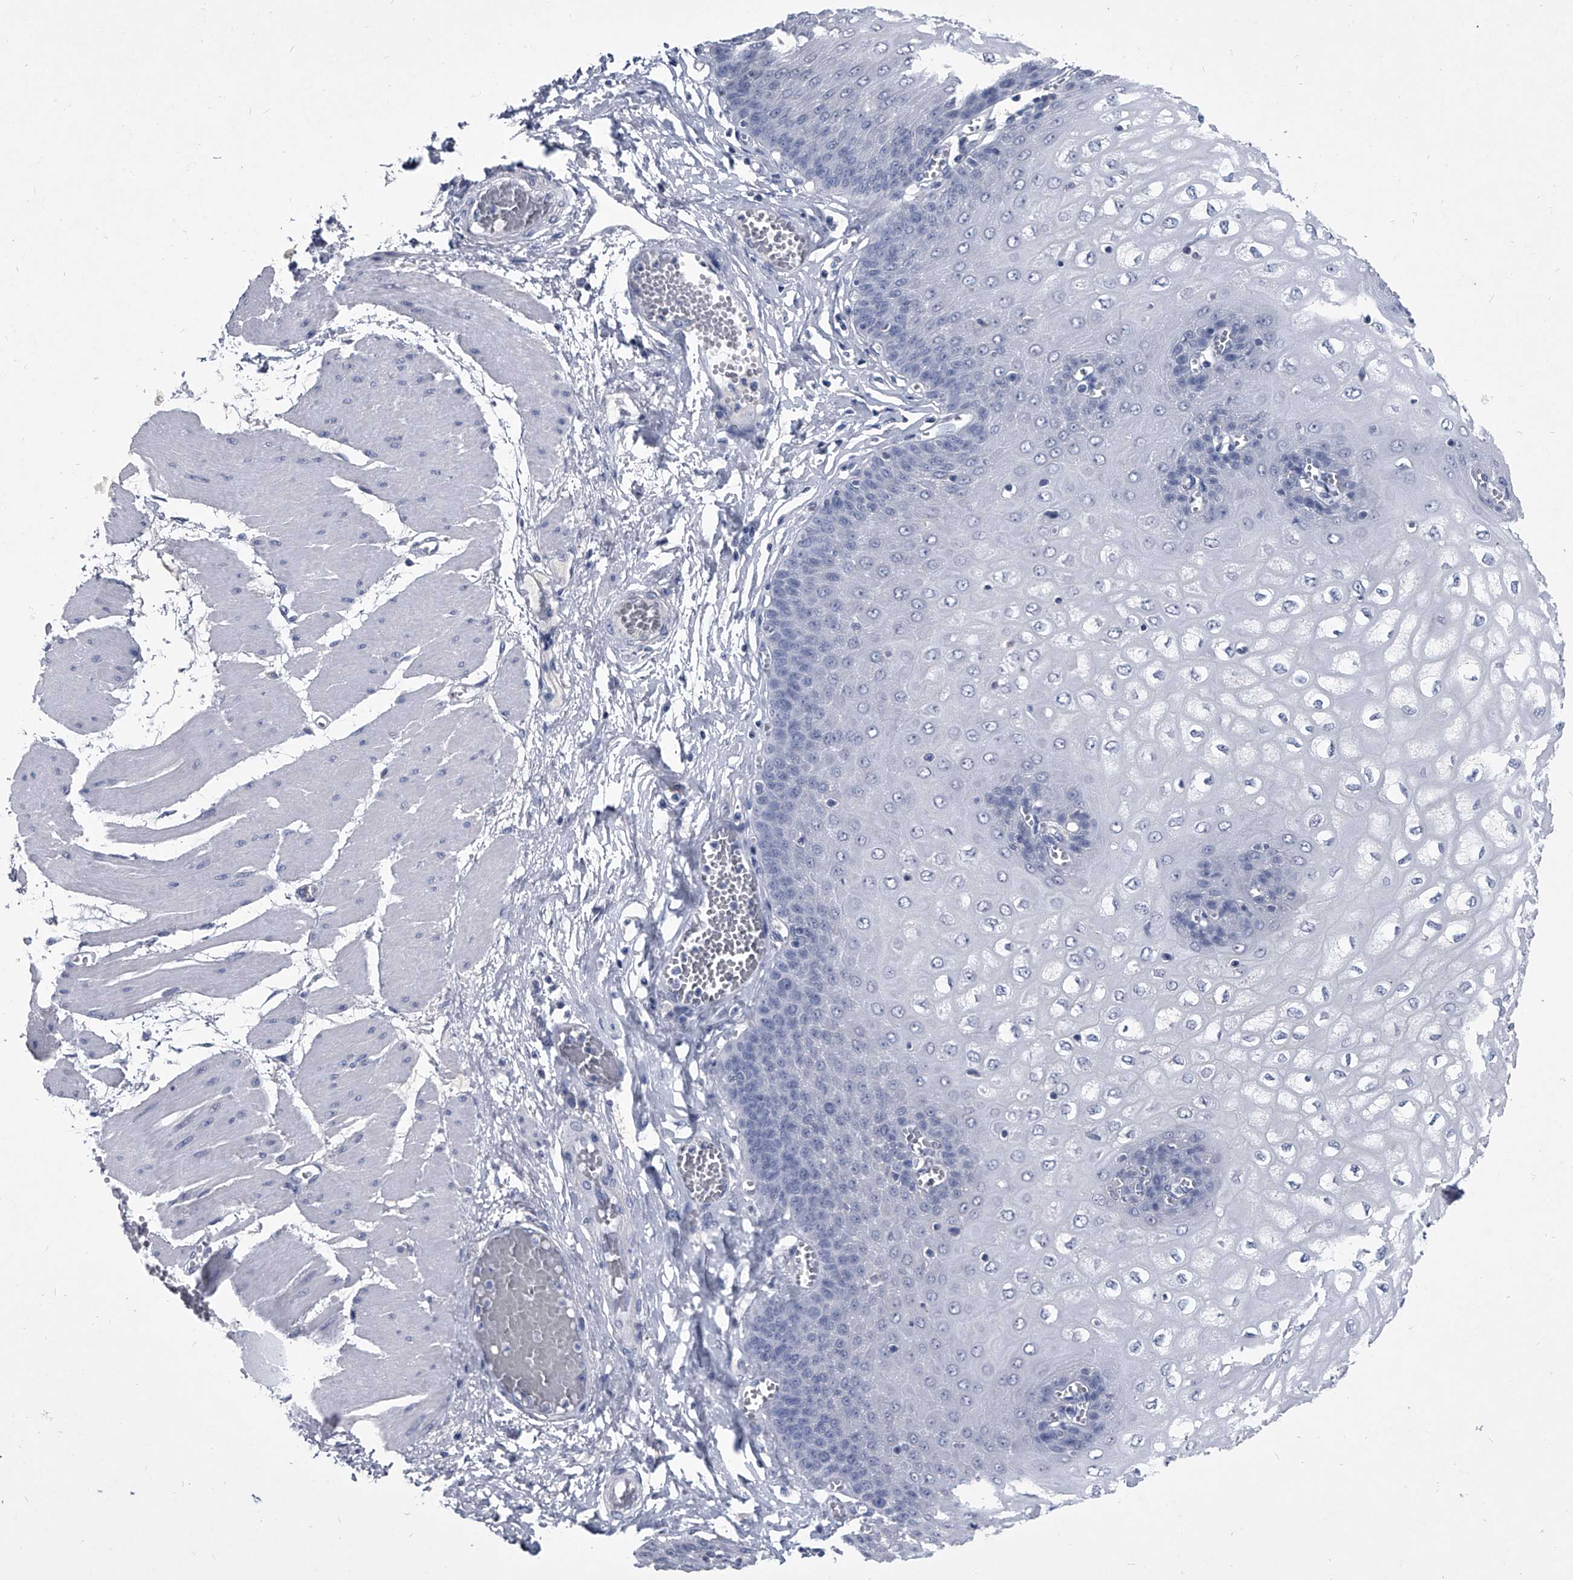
{"staining": {"intensity": "moderate", "quantity": "<25%", "location": "cytoplasmic/membranous"}, "tissue": "esophagus", "cell_type": "Squamous epithelial cells", "image_type": "normal", "snomed": [{"axis": "morphology", "description": "Normal tissue, NOS"}, {"axis": "topography", "description": "Esophagus"}], "caption": "A low amount of moderate cytoplasmic/membranous staining is present in about <25% of squamous epithelial cells in benign esophagus.", "gene": "BCAS1", "patient": {"sex": "male", "age": 60}}